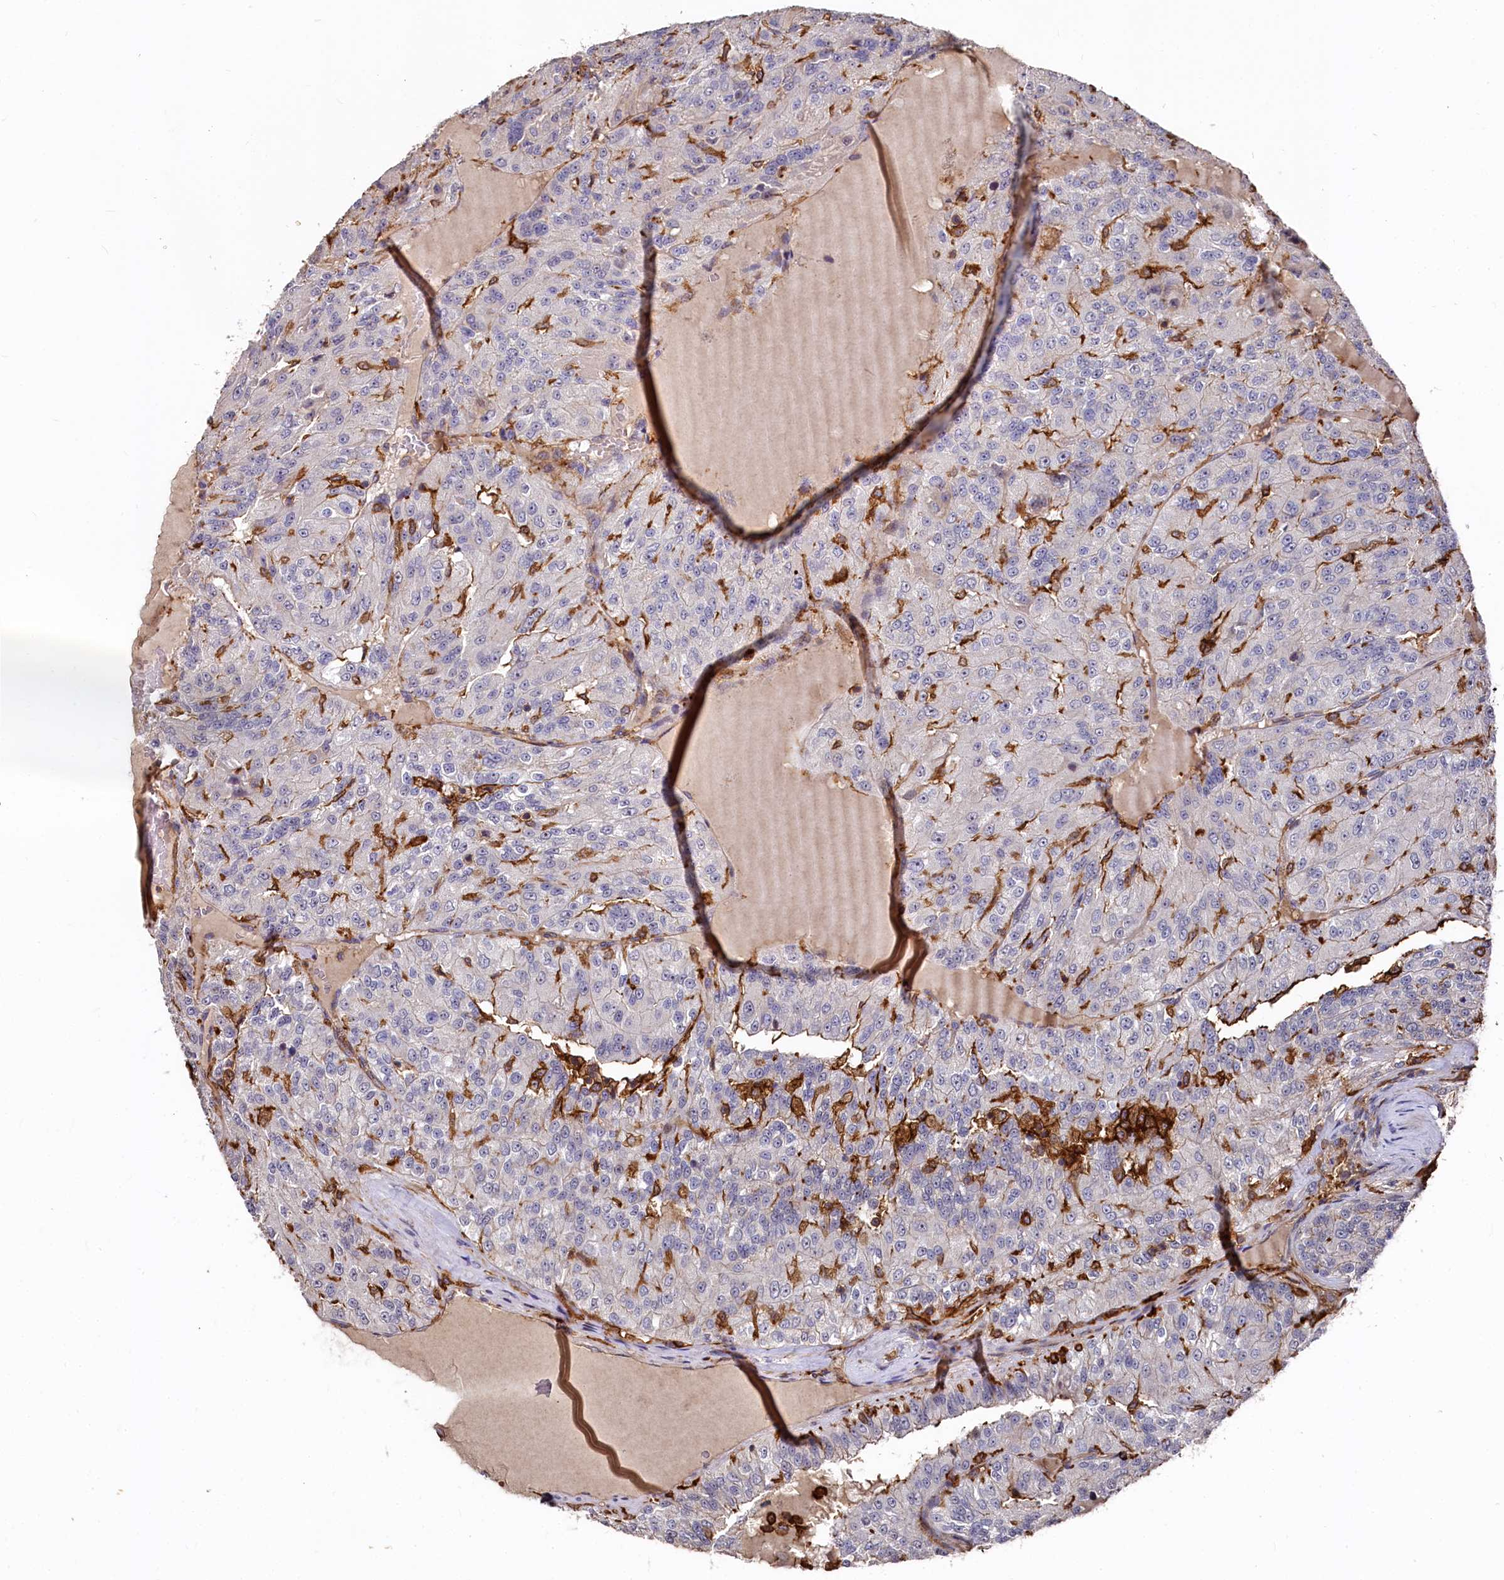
{"staining": {"intensity": "negative", "quantity": "none", "location": "none"}, "tissue": "renal cancer", "cell_type": "Tumor cells", "image_type": "cancer", "snomed": [{"axis": "morphology", "description": "Adenocarcinoma, NOS"}, {"axis": "topography", "description": "Kidney"}], "caption": "The immunohistochemistry image has no significant positivity in tumor cells of renal cancer (adenocarcinoma) tissue.", "gene": "PLEKHO2", "patient": {"sex": "female", "age": 63}}